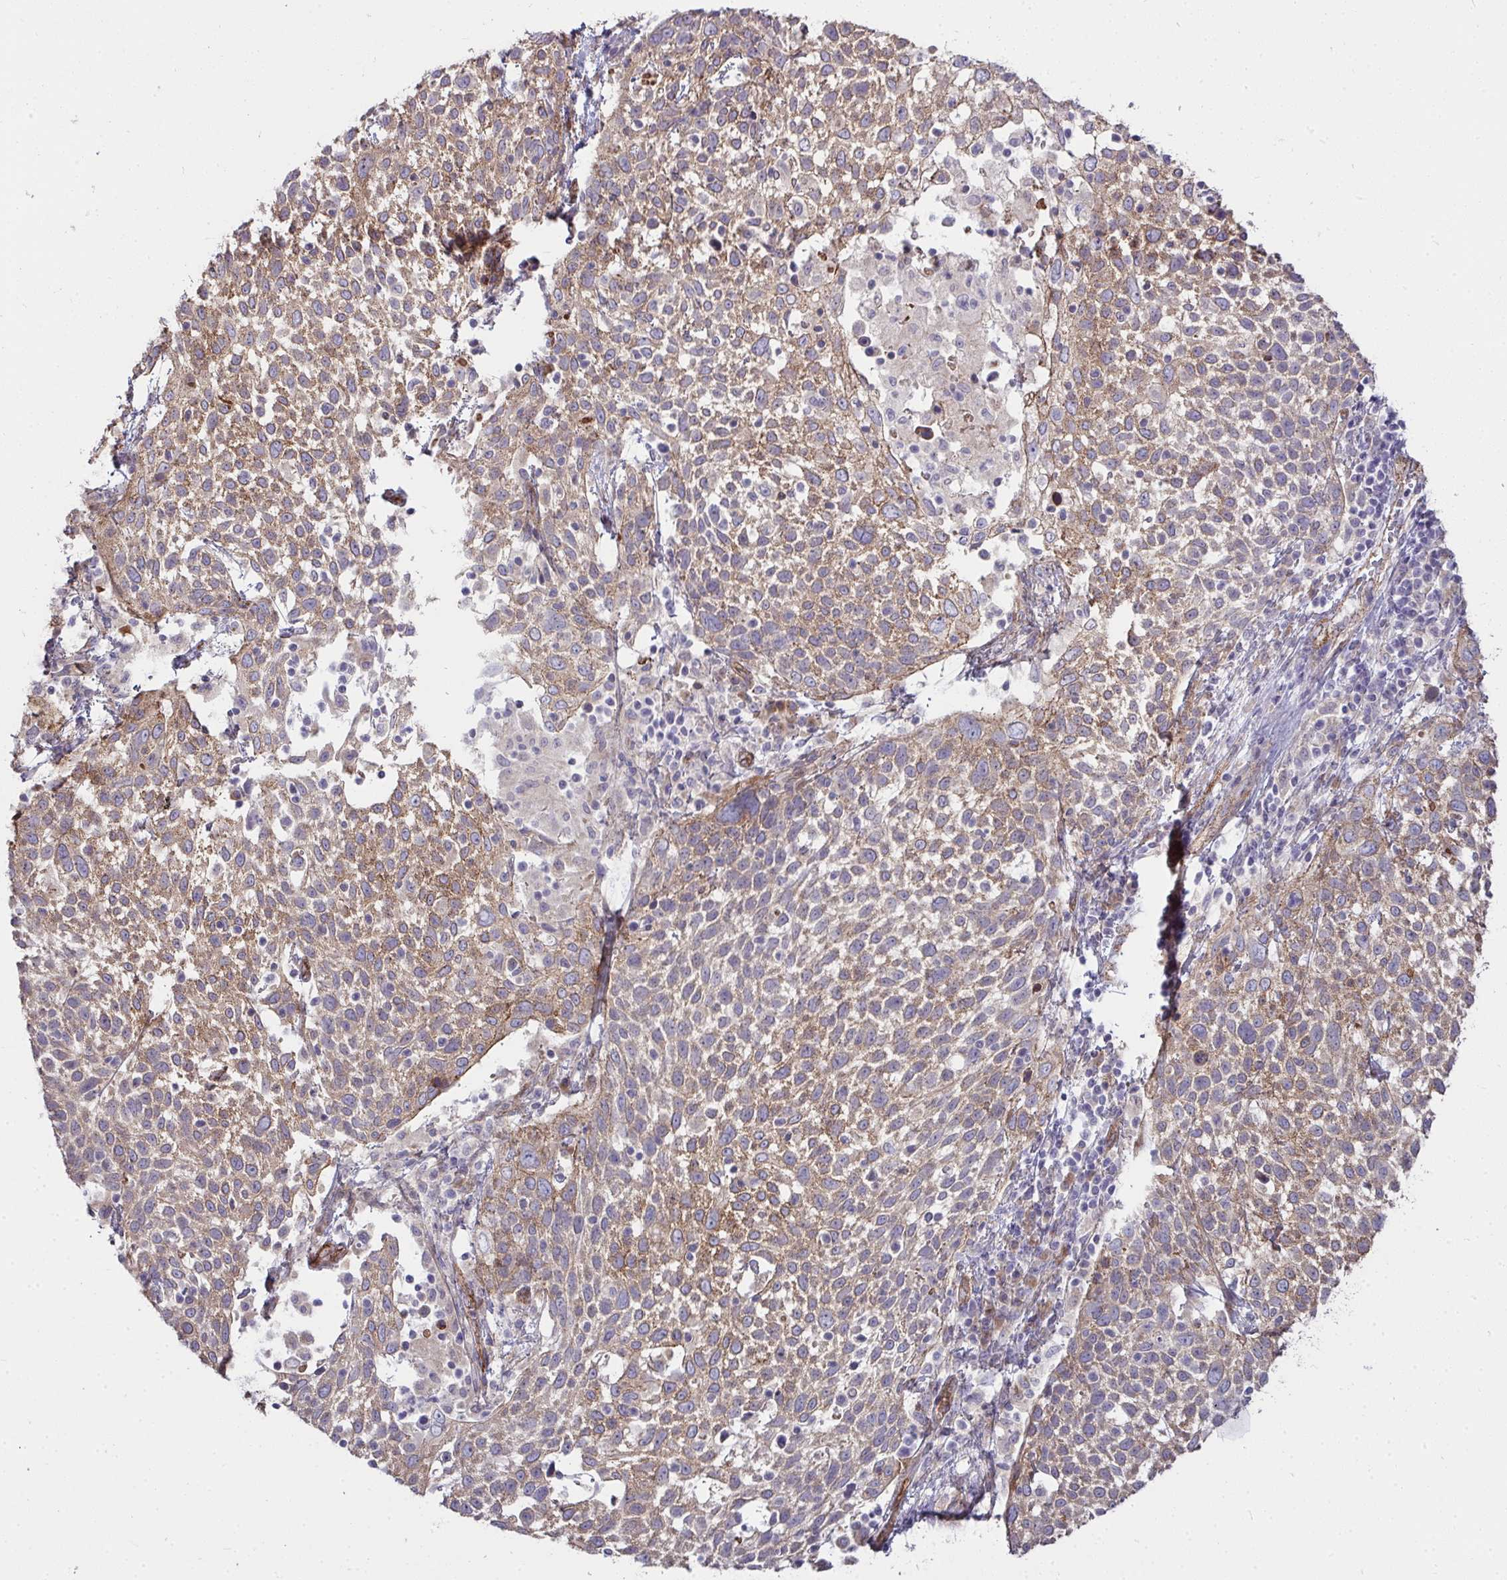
{"staining": {"intensity": "moderate", "quantity": "25%-75%", "location": "cytoplasmic/membranous"}, "tissue": "cervical cancer", "cell_type": "Tumor cells", "image_type": "cancer", "snomed": [{"axis": "morphology", "description": "Squamous cell carcinoma, NOS"}, {"axis": "topography", "description": "Cervix"}], "caption": "Cervical cancer (squamous cell carcinoma) tissue demonstrates moderate cytoplasmic/membranous staining in about 25%-75% of tumor cells, visualized by immunohistochemistry. (DAB IHC, brown staining for protein, blue staining for nuclei).", "gene": "SH2D1B", "patient": {"sex": "female", "age": 61}}